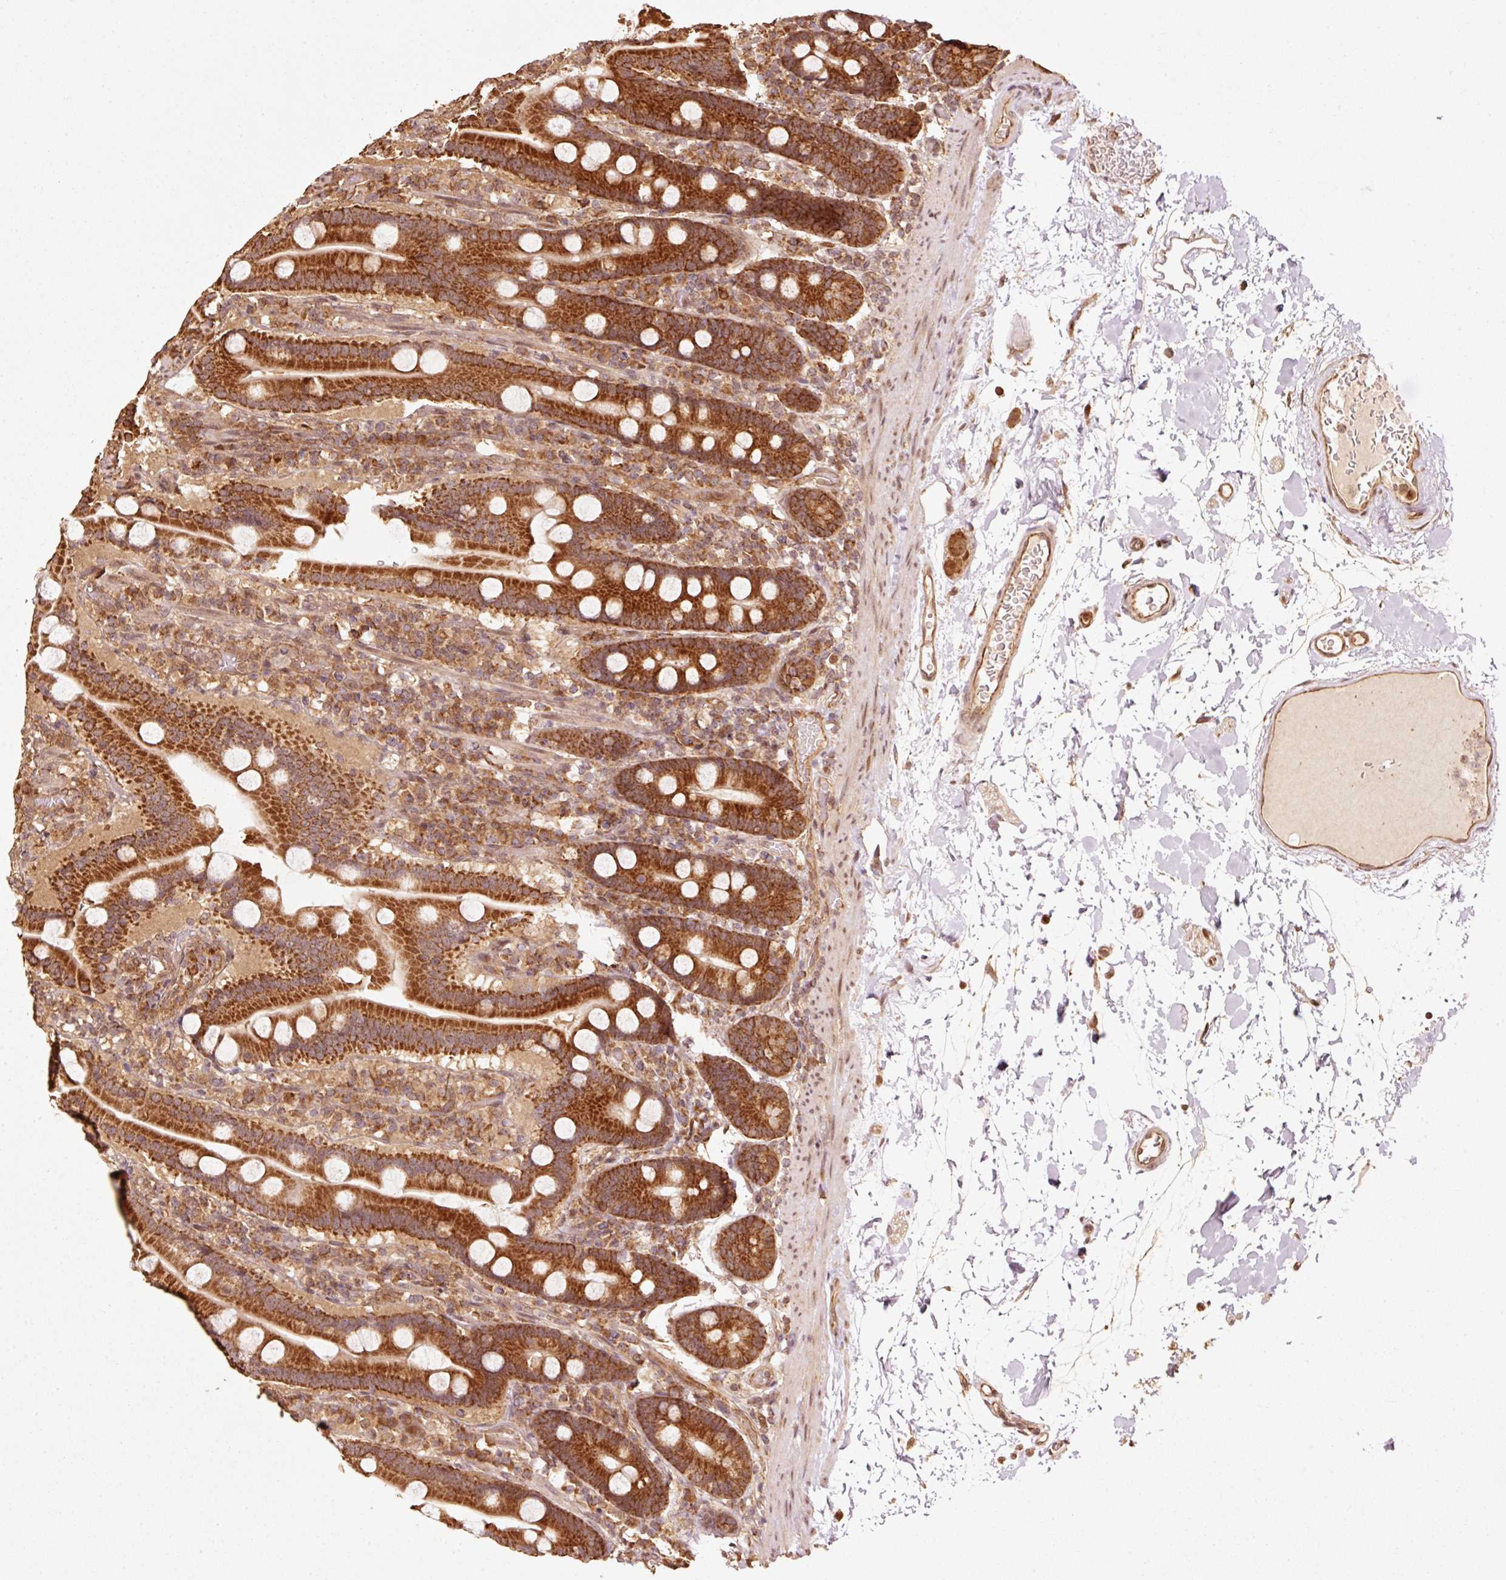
{"staining": {"intensity": "strong", "quantity": ">75%", "location": "cytoplasmic/membranous"}, "tissue": "duodenum", "cell_type": "Glandular cells", "image_type": "normal", "snomed": [{"axis": "morphology", "description": "Normal tissue, NOS"}, {"axis": "topography", "description": "Duodenum"}], "caption": "Human duodenum stained for a protein (brown) displays strong cytoplasmic/membranous positive expression in about >75% of glandular cells.", "gene": "MRPL16", "patient": {"sex": "male", "age": 55}}